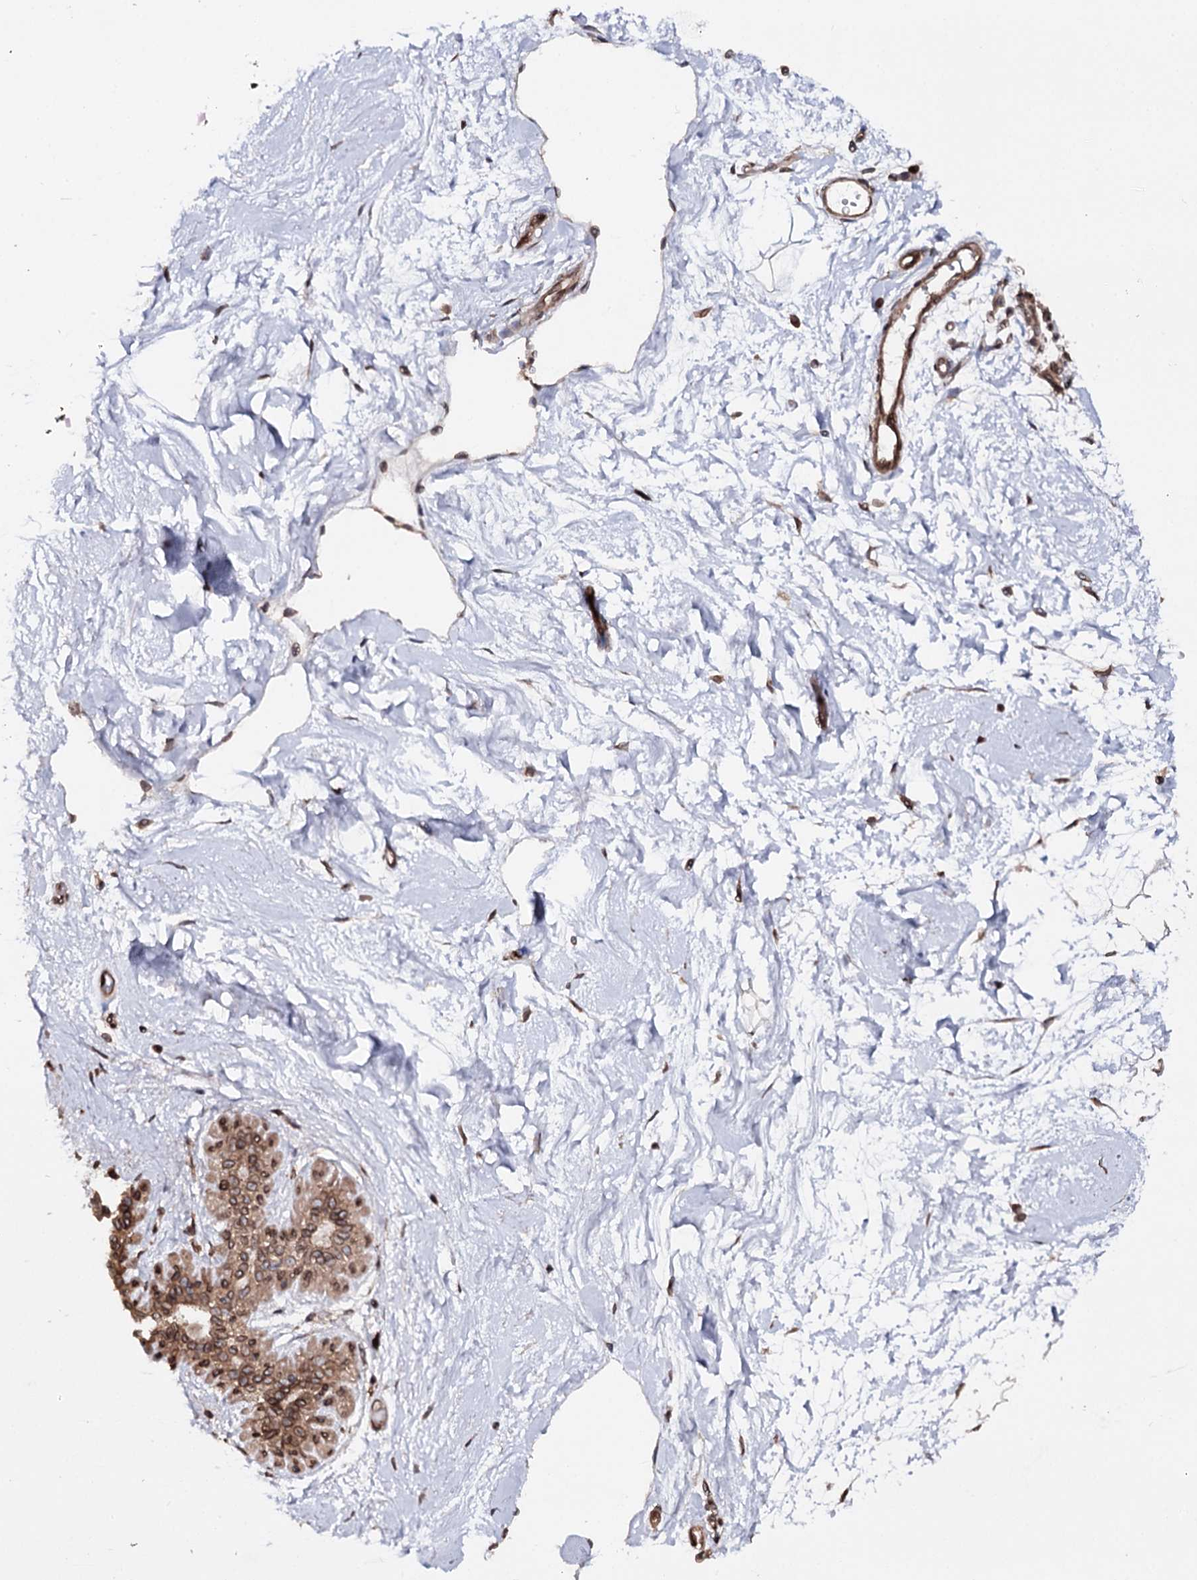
{"staining": {"intensity": "moderate", "quantity": "25%-75%", "location": "cytoplasmic/membranous"}, "tissue": "breast", "cell_type": "Adipocytes", "image_type": "normal", "snomed": [{"axis": "morphology", "description": "Normal tissue, NOS"}, {"axis": "topography", "description": "Breast"}], "caption": "Immunohistochemistry of normal human breast shows medium levels of moderate cytoplasmic/membranous staining in about 25%-75% of adipocytes. (brown staining indicates protein expression, while blue staining denotes nuclei).", "gene": "FGFR1OP2", "patient": {"sex": "female", "age": 45}}